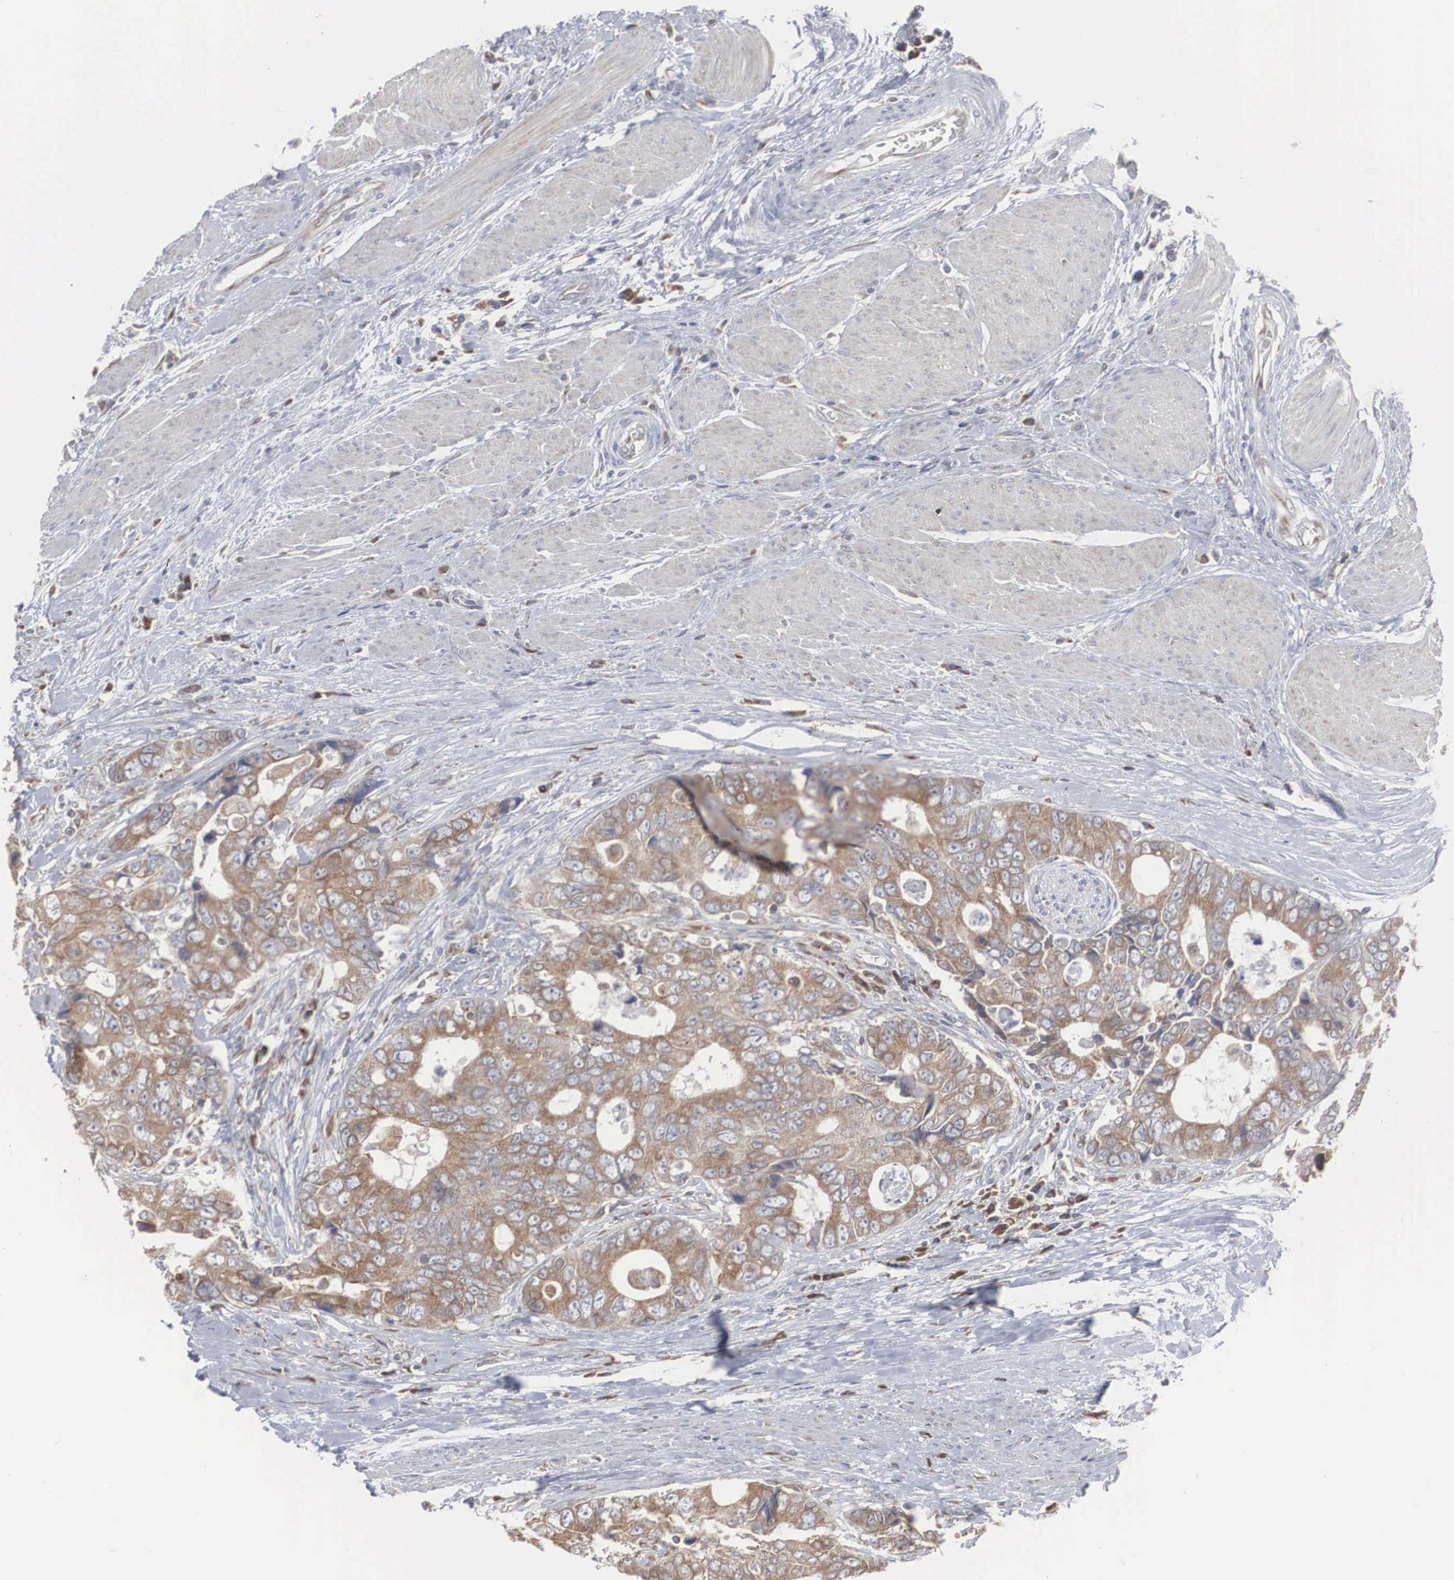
{"staining": {"intensity": "moderate", "quantity": ">75%", "location": "cytoplasmic/membranous"}, "tissue": "colorectal cancer", "cell_type": "Tumor cells", "image_type": "cancer", "snomed": [{"axis": "morphology", "description": "Adenocarcinoma, NOS"}, {"axis": "topography", "description": "Rectum"}], "caption": "Protein expression analysis of human adenocarcinoma (colorectal) reveals moderate cytoplasmic/membranous expression in approximately >75% of tumor cells.", "gene": "MIA2", "patient": {"sex": "female", "age": 67}}